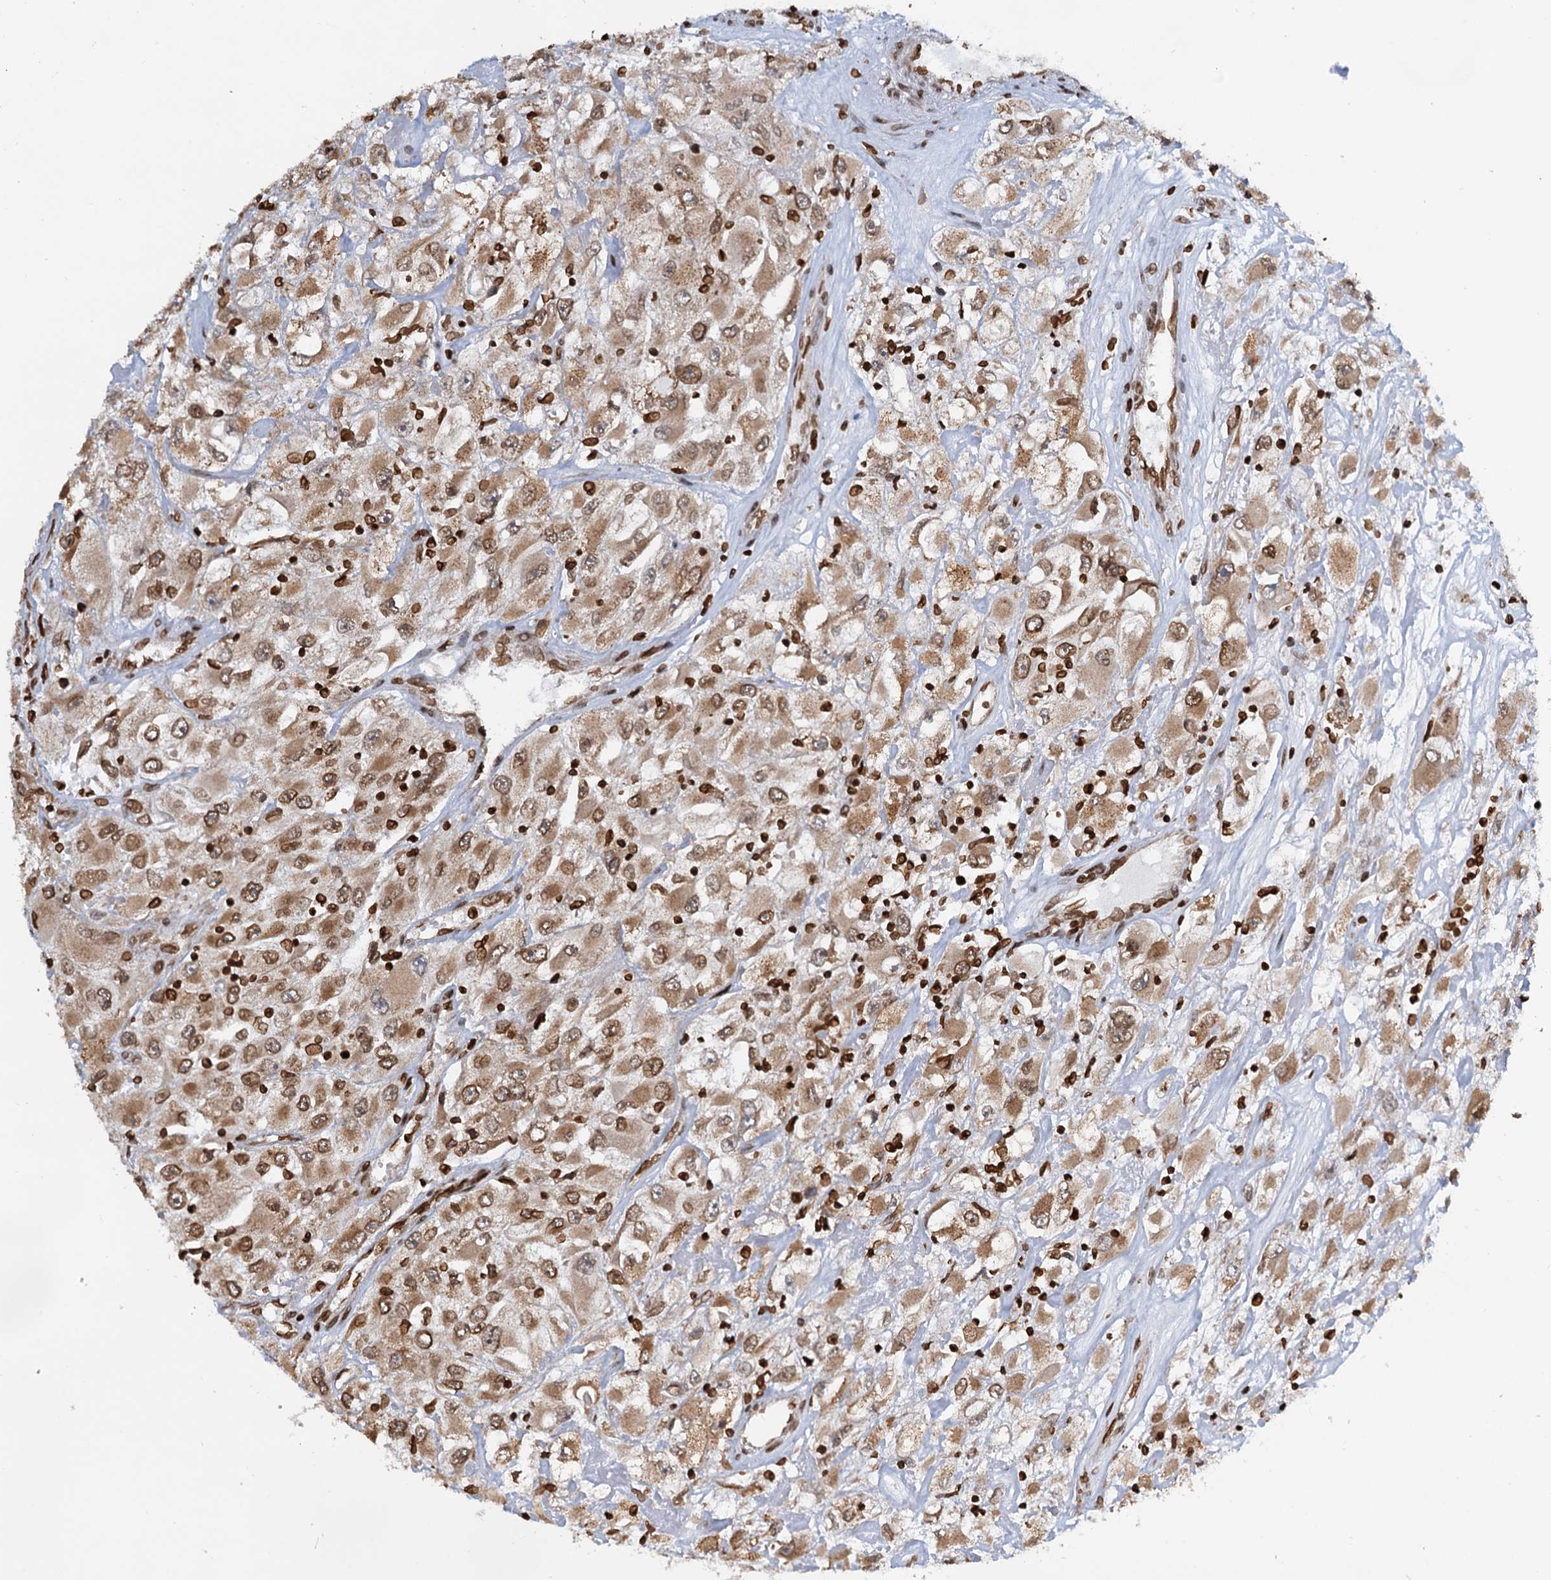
{"staining": {"intensity": "moderate", "quantity": ">75%", "location": "cytoplasmic/membranous,nuclear"}, "tissue": "renal cancer", "cell_type": "Tumor cells", "image_type": "cancer", "snomed": [{"axis": "morphology", "description": "Adenocarcinoma, NOS"}, {"axis": "topography", "description": "Kidney"}], "caption": "Immunohistochemical staining of renal adenocarcinoma shows medium levels of moderate cytoplasmic/membranous and nuclear expression in approximately >75% of tumor cells. (brown staining indicates protein expression, while blue staining denotes nuclei).", "gene": "ZC3H13", "patient": {"sex": "female", "age": 52}}